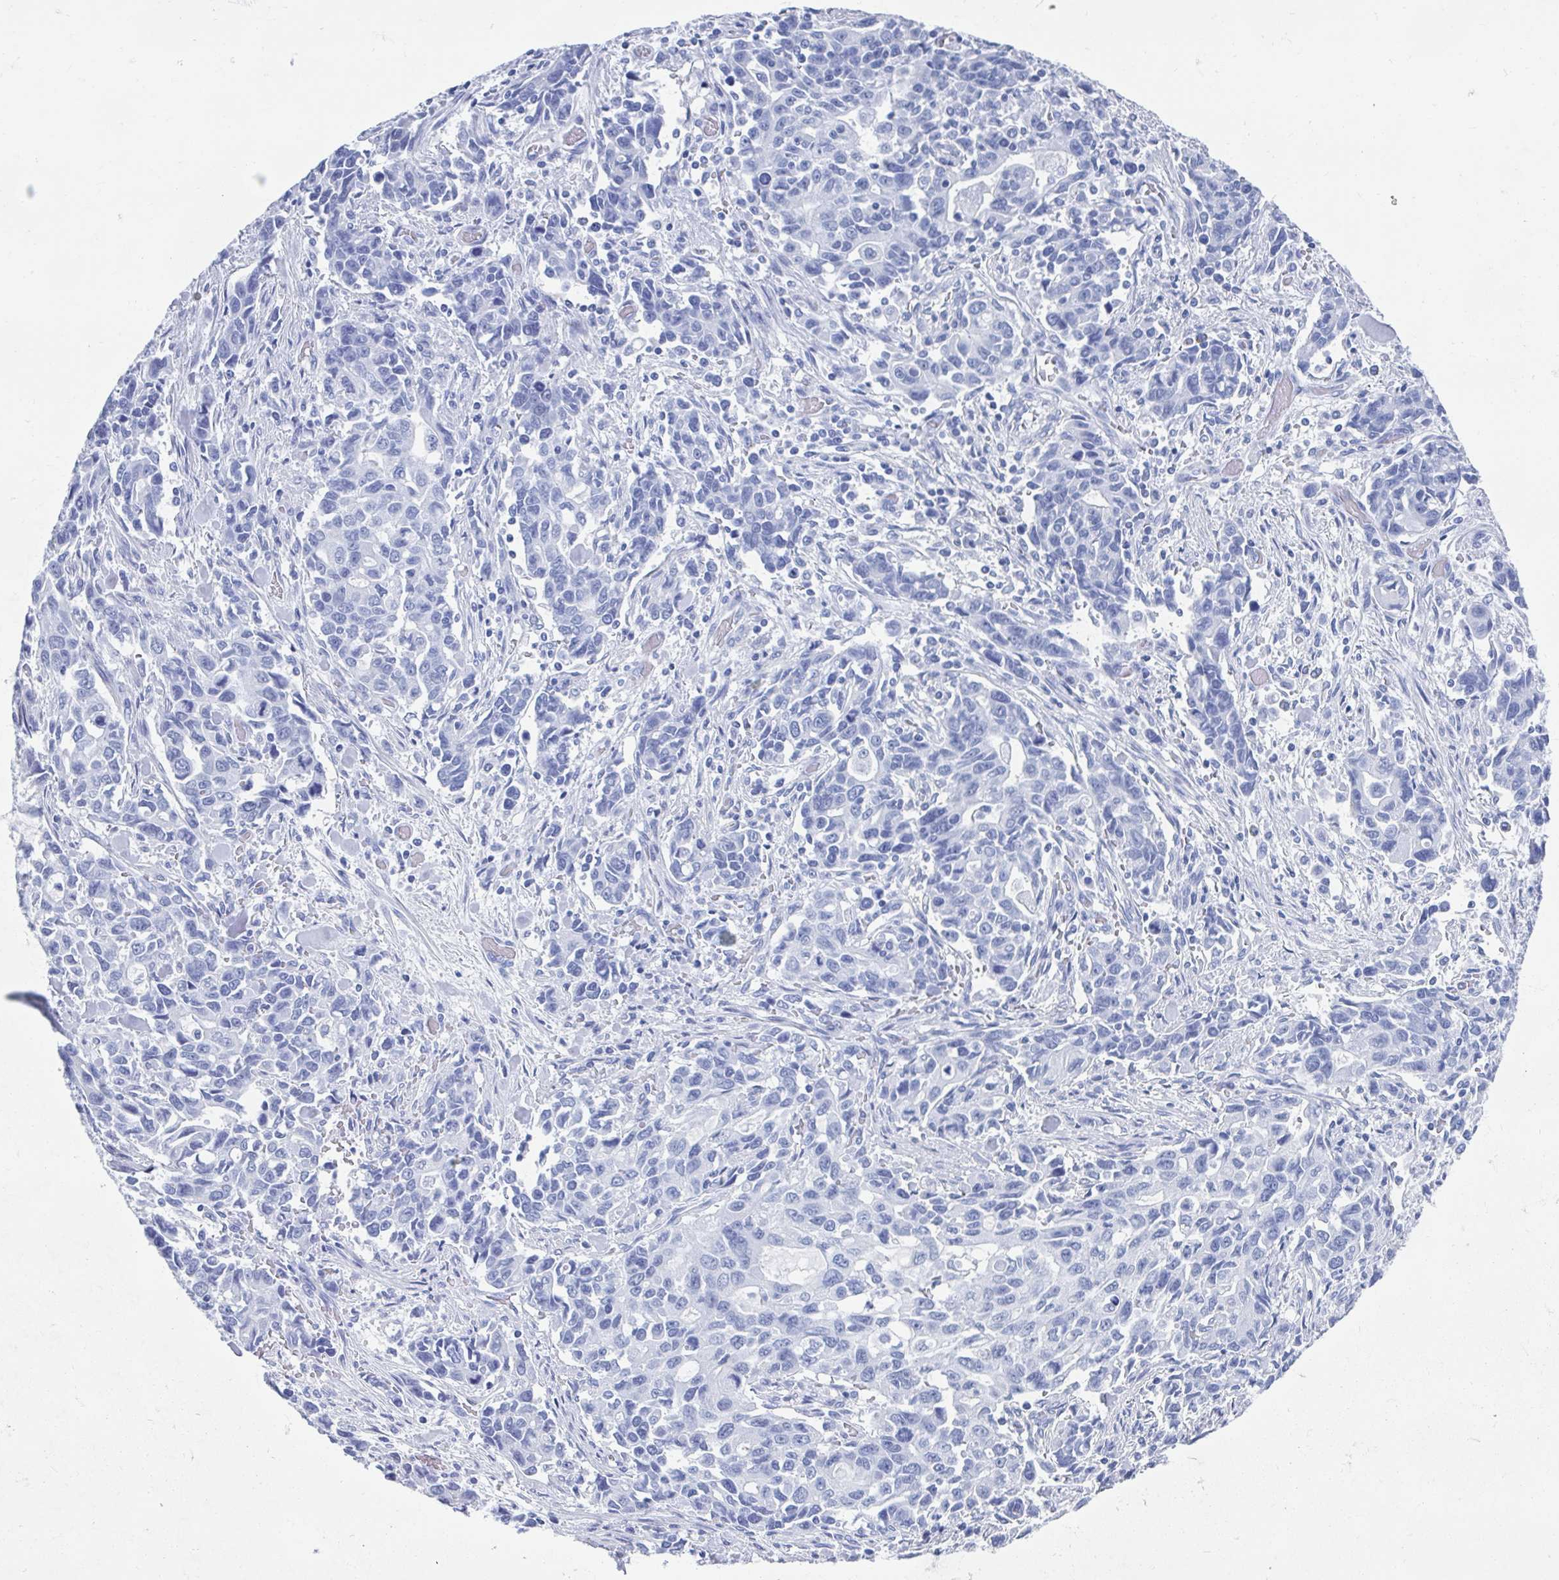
{"staining": {"intensity": "negative", "quantity": "none", "location": "none"}, "tissue": "stomach cancer", "cell_type": "Tumor cells", "image_type": "cancer", "snomed": [{"axis": "morphology", "description": "Adenocarcinoma, NOS"}, {"axis": "topography", "description": "Stomach, upper"}], "caption": "Histopathology image shows no protein staining in tumor cells of stomach cancer (adenocarcinoma) tissue.", "gene": "C10orf53", "patient": {"sex": "male", "age": 85}}